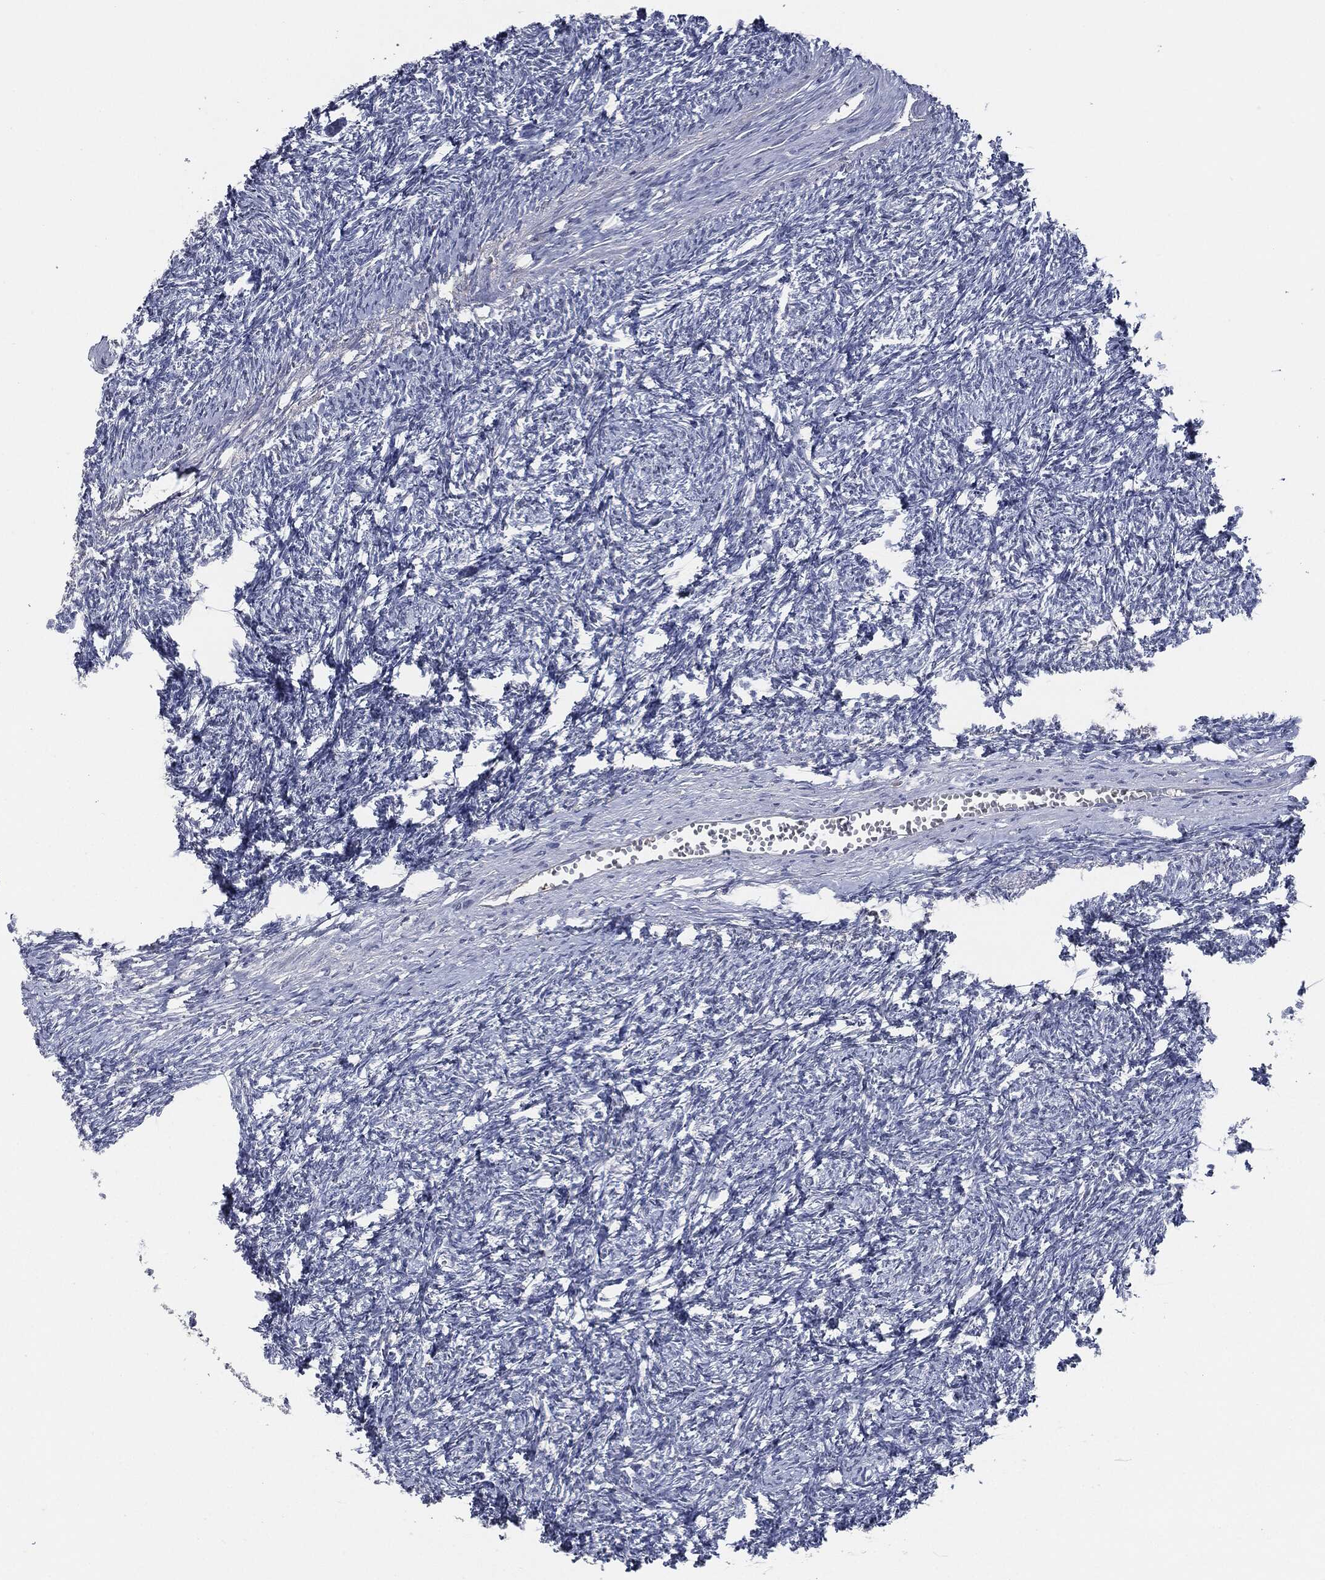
{"staining": {"intensity": "negative", "quantity": "none", "location": "none"}, "tissue": "ovary", "cell_type": "Follicle cells", "image_type": "normal", "snomed": [{"axis": "morphology", "description": "Normal tissue, NOS"}, {"axis": "topography", "description": "Fallopian tube"}, {"axis": "topography", "description": "Ovary"}], "caption": "This is an immunohistochemistry photomicrograph of benign ovary. There is no expression in follicle cells.", "gene": "SIGLEC7", "patient": {"sex": "female", "age": 33}}